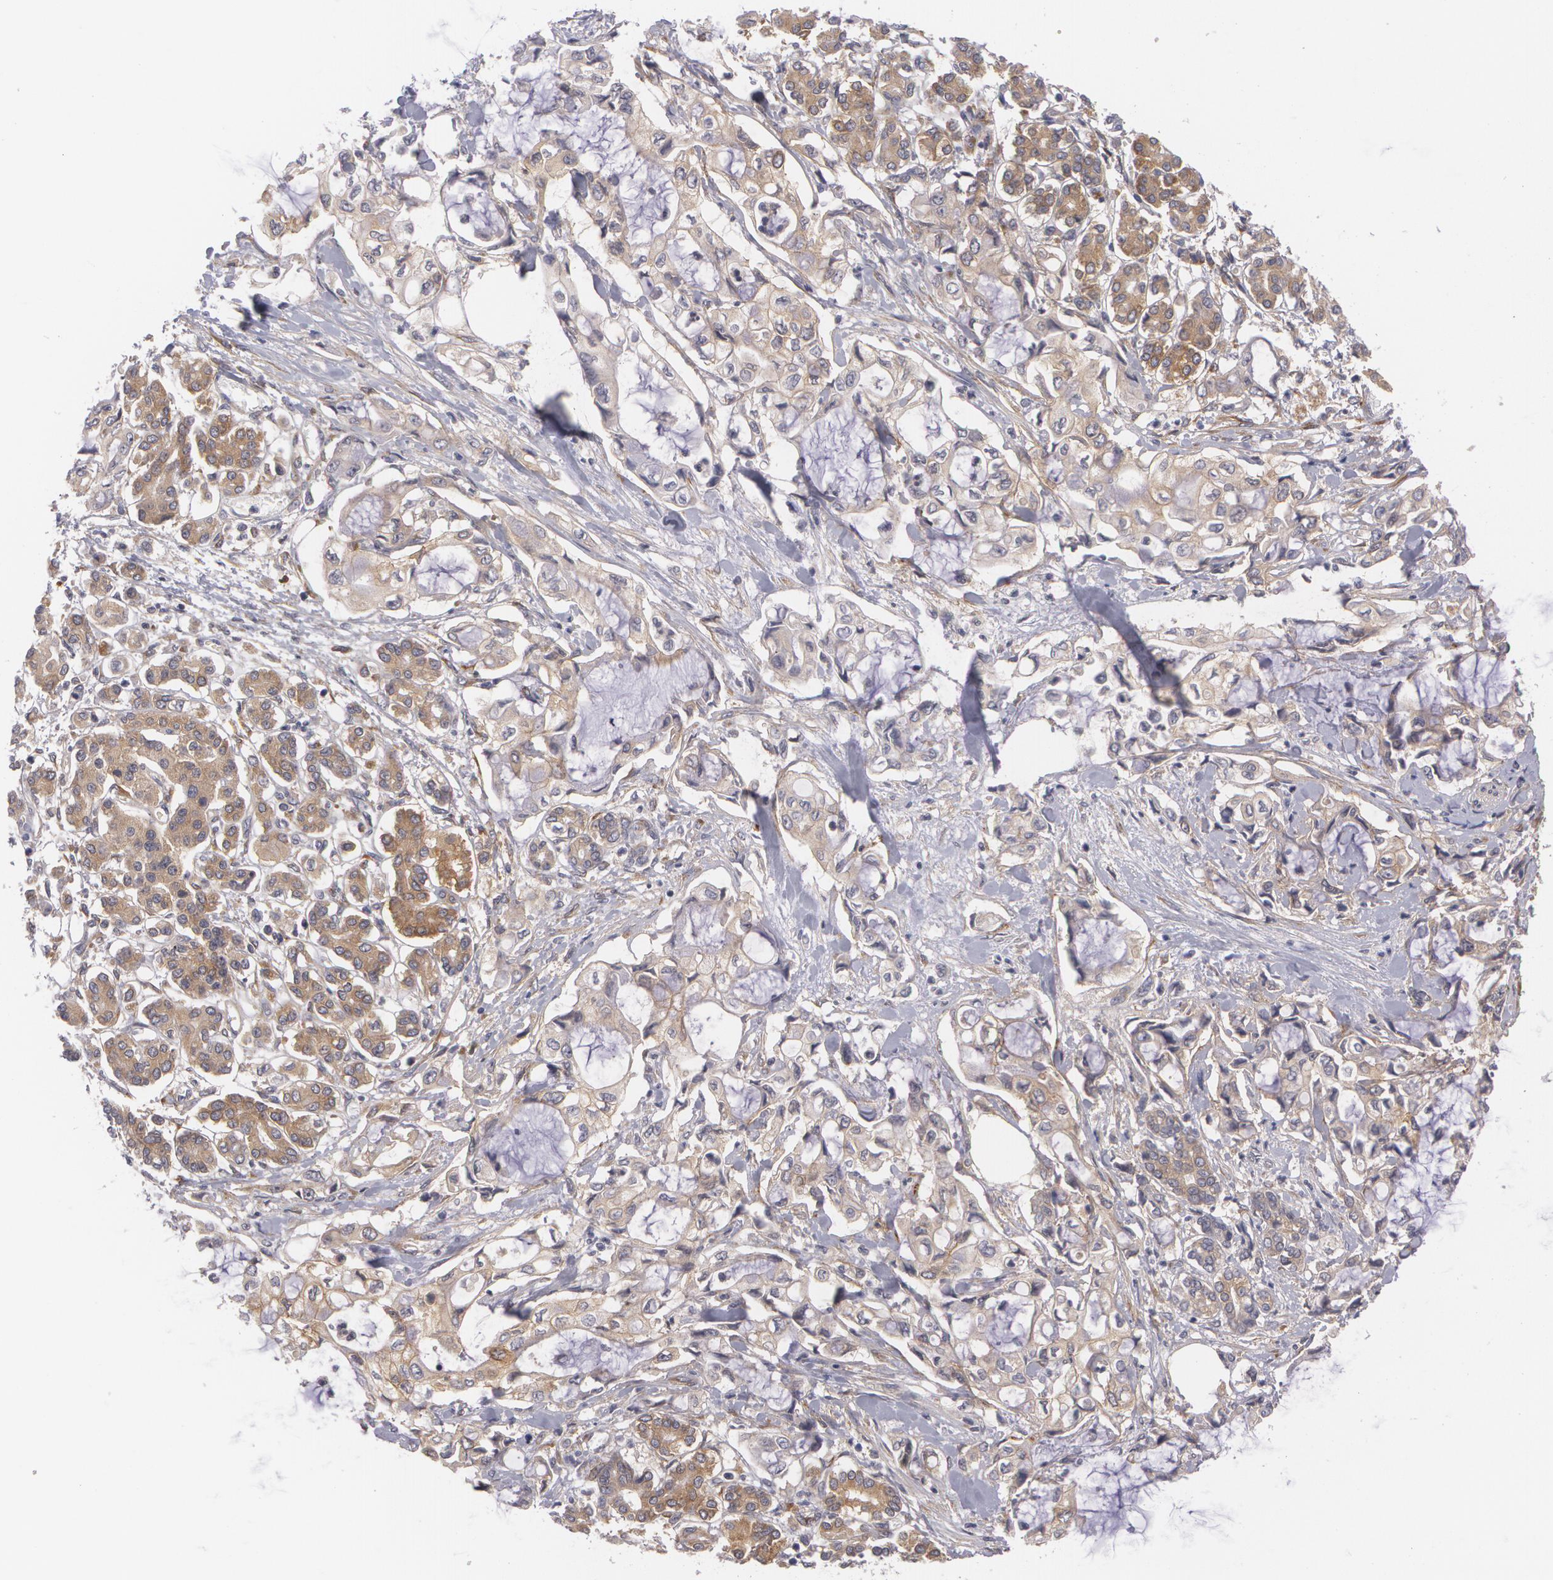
{"staining": {"intensity": "weak", "quantity": "25%-75%", "location": "cytoplasmic/membranous"}, "tissue": "pancreatic cancer", "cell_type": "Tumor cells", "image_type": "cancer", "snomed": [{"axis": "morphology", "description": "Adenocarcinoma, NOS"}, {"axis": "topography", "description": "Pancreas"}], "caption": "Tumor cells exhibit weak cytoplasmic/membranous positivity in about 25%-75% of cells in pancreatic cancer (adenocarcinoma).", "gene": "CASK", "patient": {"sex": "female", "age": 70}}